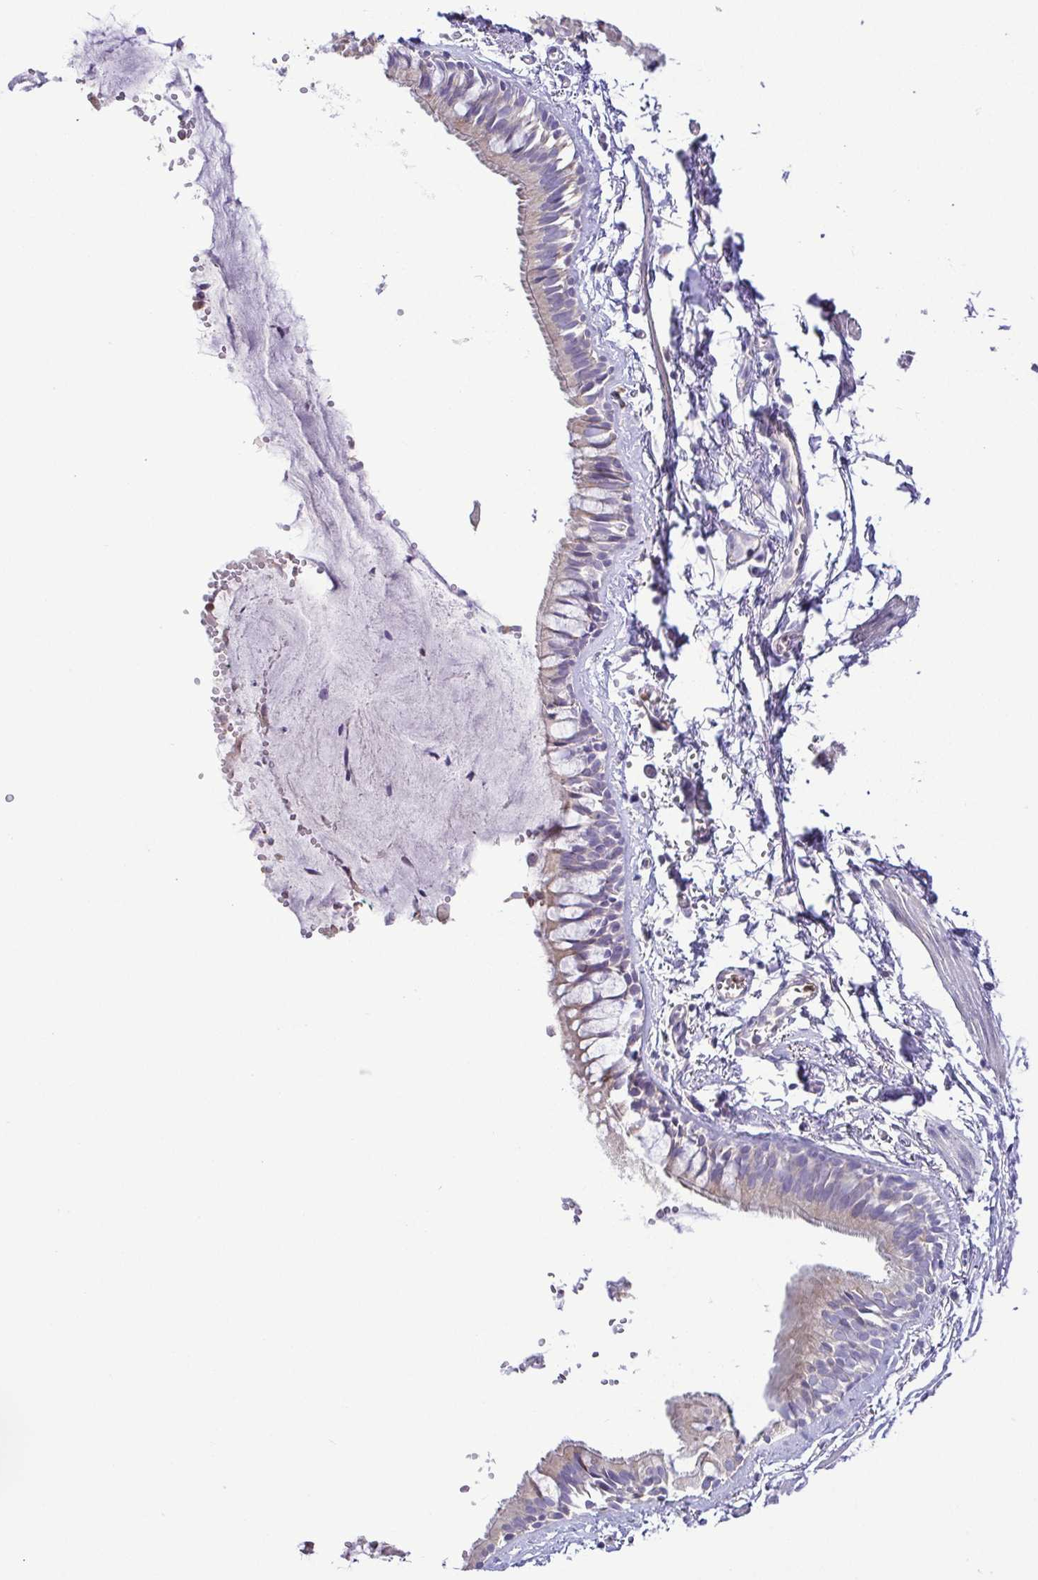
{"staining": {"intensity": "weak", "quantity": "25%-75%", "location": "cytoplasmic/membranous"}, "tissue": "bronchus", "cell_type": "Respiratory epithelial cells", "image_type": "normal", "snomed": [{"axis": "morphology", "description": "Normal tissue, NOS"}, {"axis": "topography", "description": "Bronchus"}], "caption": "Immunohistochemistry (IHC) micrograph of unremarkable bronchus: bronchus stained using immunohistochemistry exhibits low levels of weak protein expression localized specifically in the cytoplasmic/membranous of respiratory epithelial cells, appearing as a cytoplasmic/membranous brown color.", "gene": "MYL10", "patient": {"sex": "female", "age": 59}}